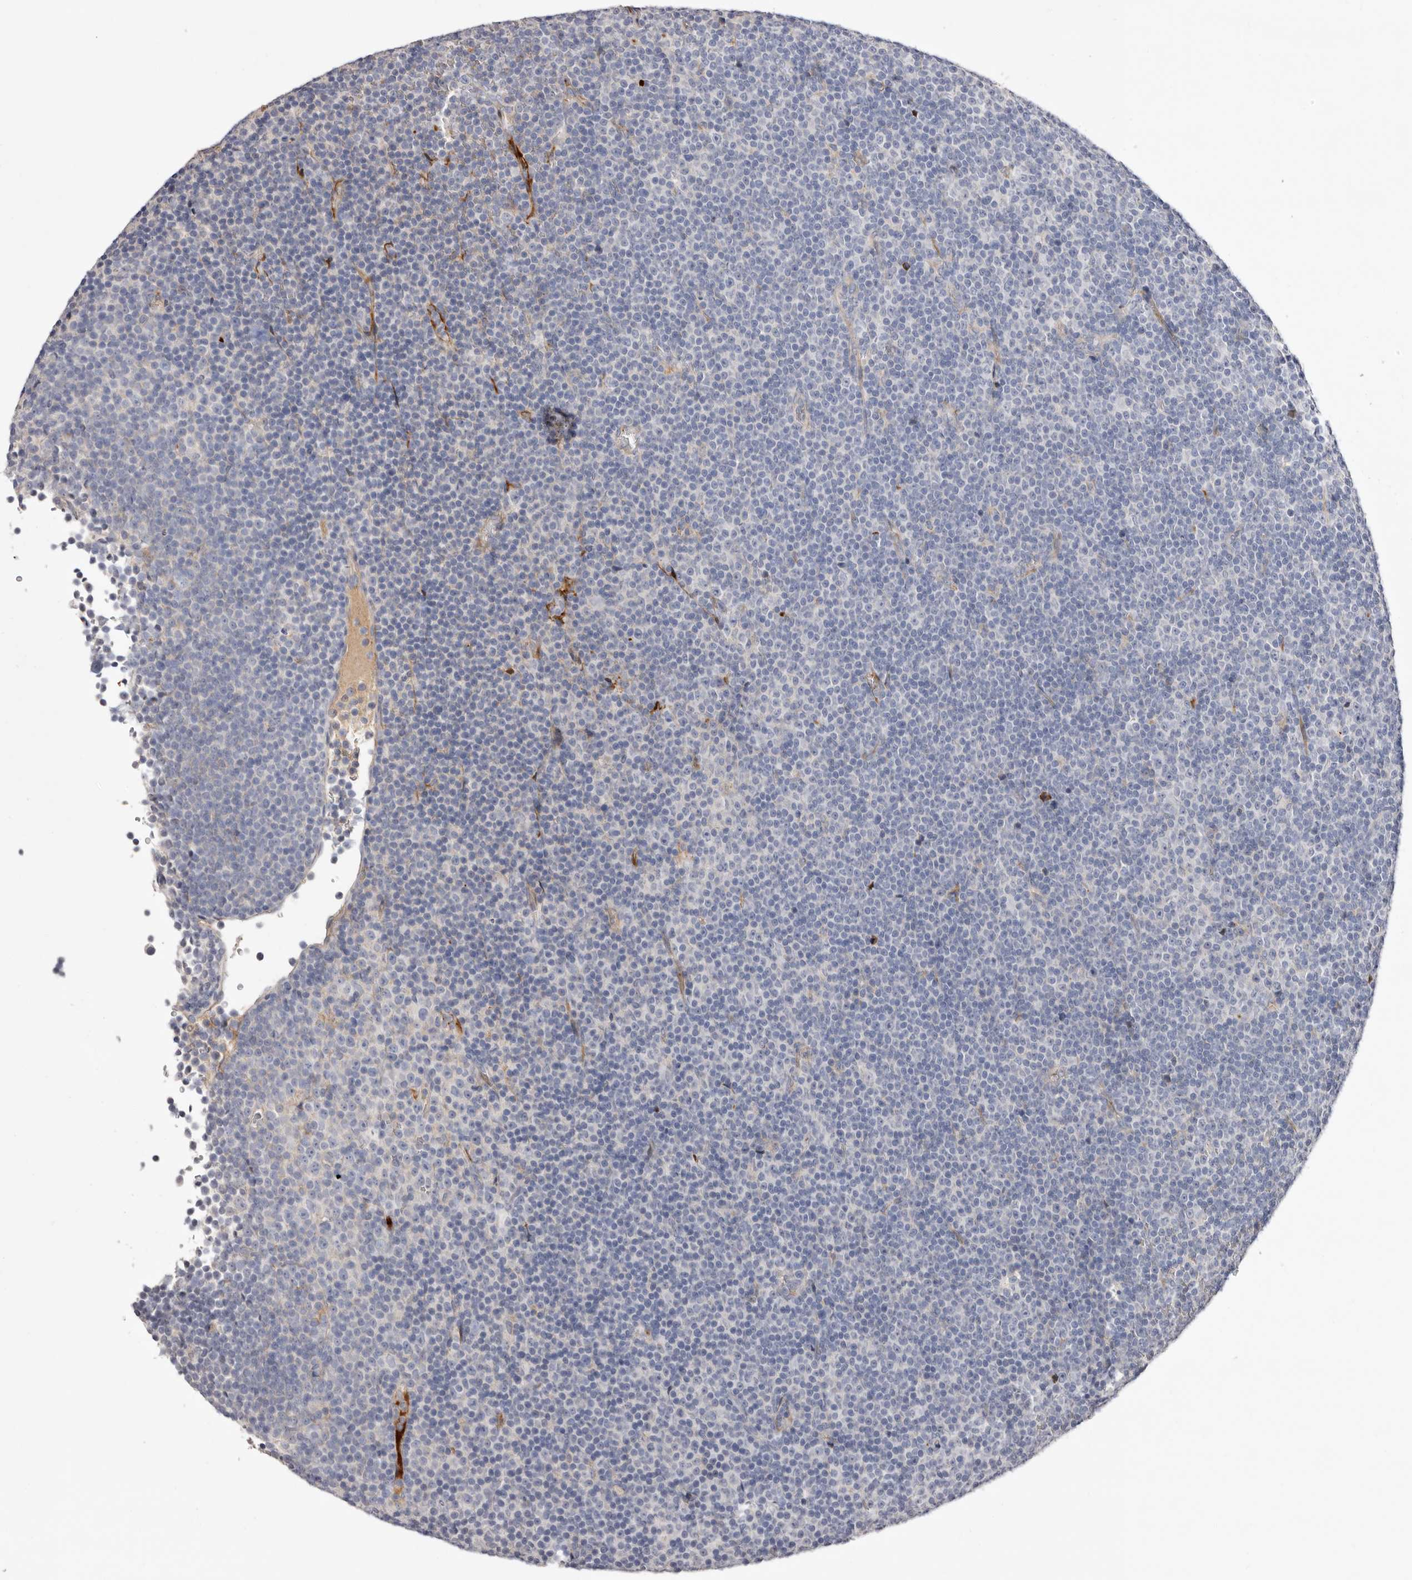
{"staining": {"intensity": "negative", "quantity": "none", "location": "none"}, "tissue": "lymphoma", "cell_type": "Tumor cells", "image_type": "cancer", "snomed": [{"axis": "morphology", "description": "Malignant lymphoma, non-Hodgkin's type, Low grade"}, {"axis": "topography", "description": "Lymph node"}], "caption": "Immunohistochemistry of malignant lymphoma, non-Hodgkin's type (low-grade) exhibits no positivity in tumor cells.", "gene": "LMLN", "patient": {"sex": "female", "age": 67}}